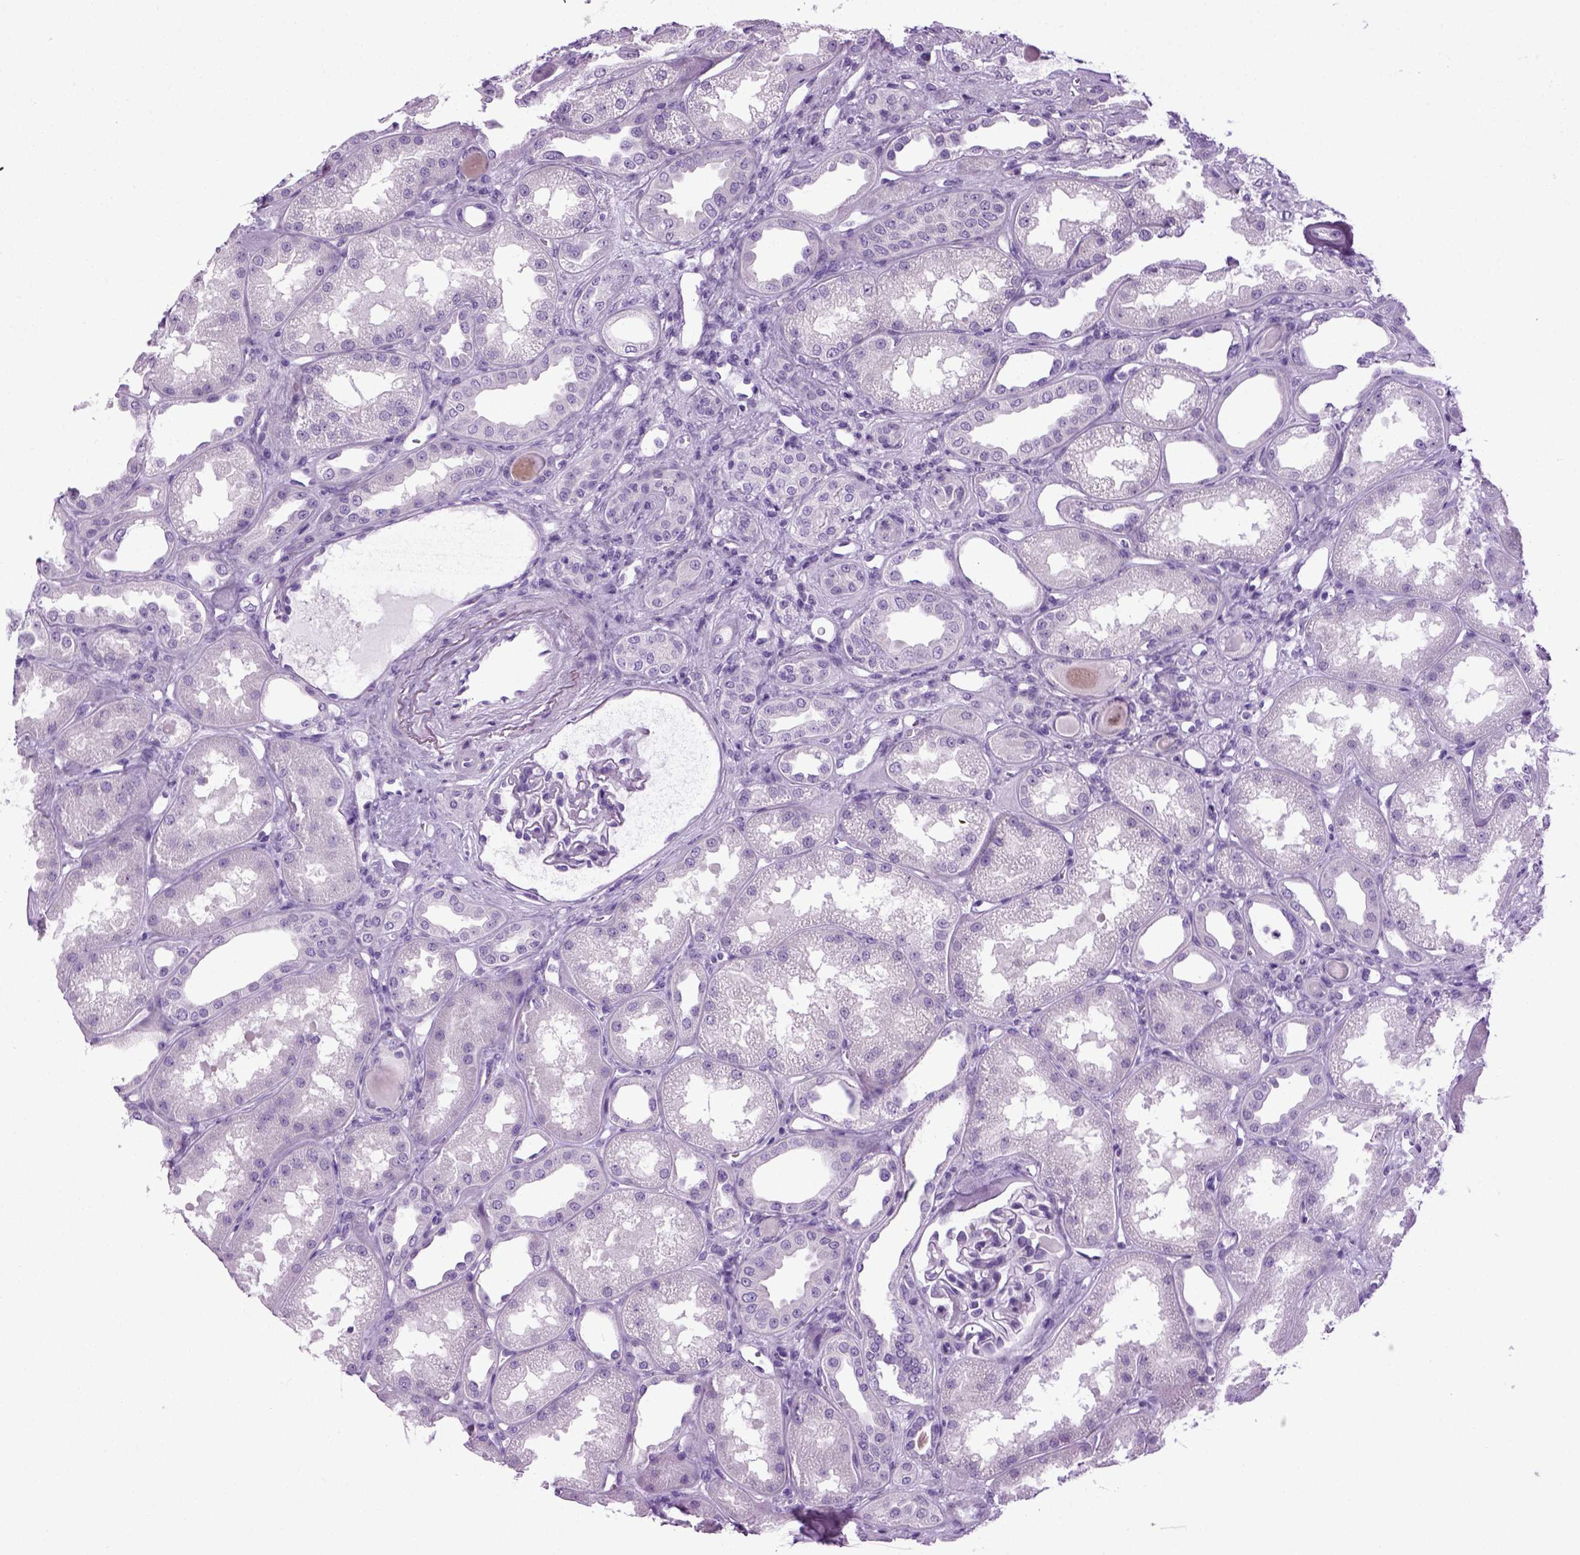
{"staining": {"intensity": "negative", "quantity": "none", "location": "none"}, "tissue": "kidney", "cell_type": "Cells in glomeruli", "image_type": "normal", "snomed": [{"axis": "morphology", "description": "Normal tissue, NOS"}, {"axis": "topography", "description": "Kidney"}], "caption": "Histopathology image shows no protein staining in cells in glomeruli of normal kidney. (Stains: DAB (3,3'-diaminobenzidine) immunohistochemistry with hematoxylin counter stain, Microscopy: brightfield microscopy at high magnification).", "gene": "HMCN2", "patient": {"sex": "male", "age": 61}}